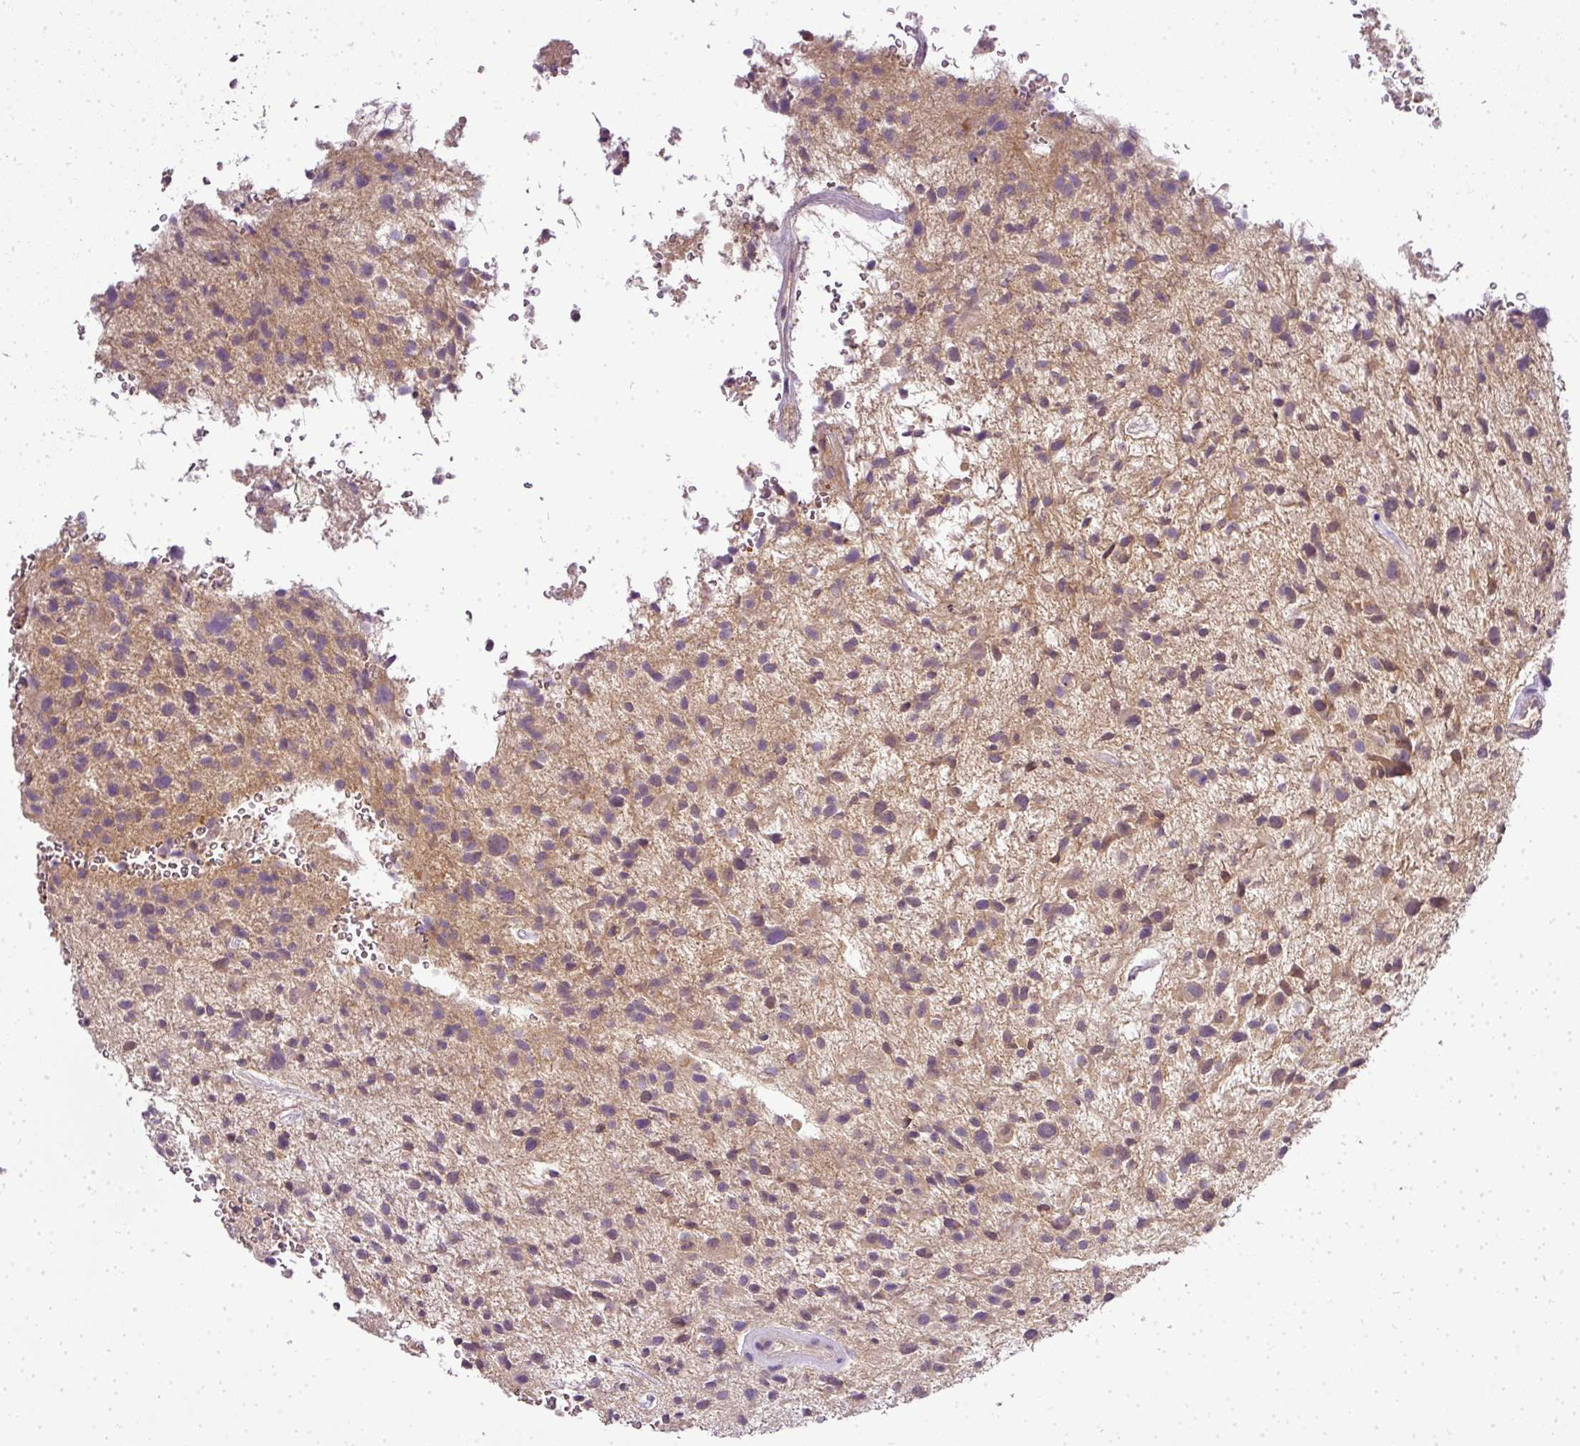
{"staining": {"intensity": "negative", "quantity": "none", "location": "none"}, "tissue": "glioma", "cell_type": "Tumor cells", "image_type": "cancer", "snomed": [{"axis": "morphology", "description": "Glioma, malignant, High grade"}, {"axis": "topography", "description": "Brain"}], "caption": "A high-resolution micrograph shows IHC staining of glioma, which demonstrates no significant positivity in tumor cells.", "gene": "ADH5", "patient": {"sex": "male", "age": 47}}